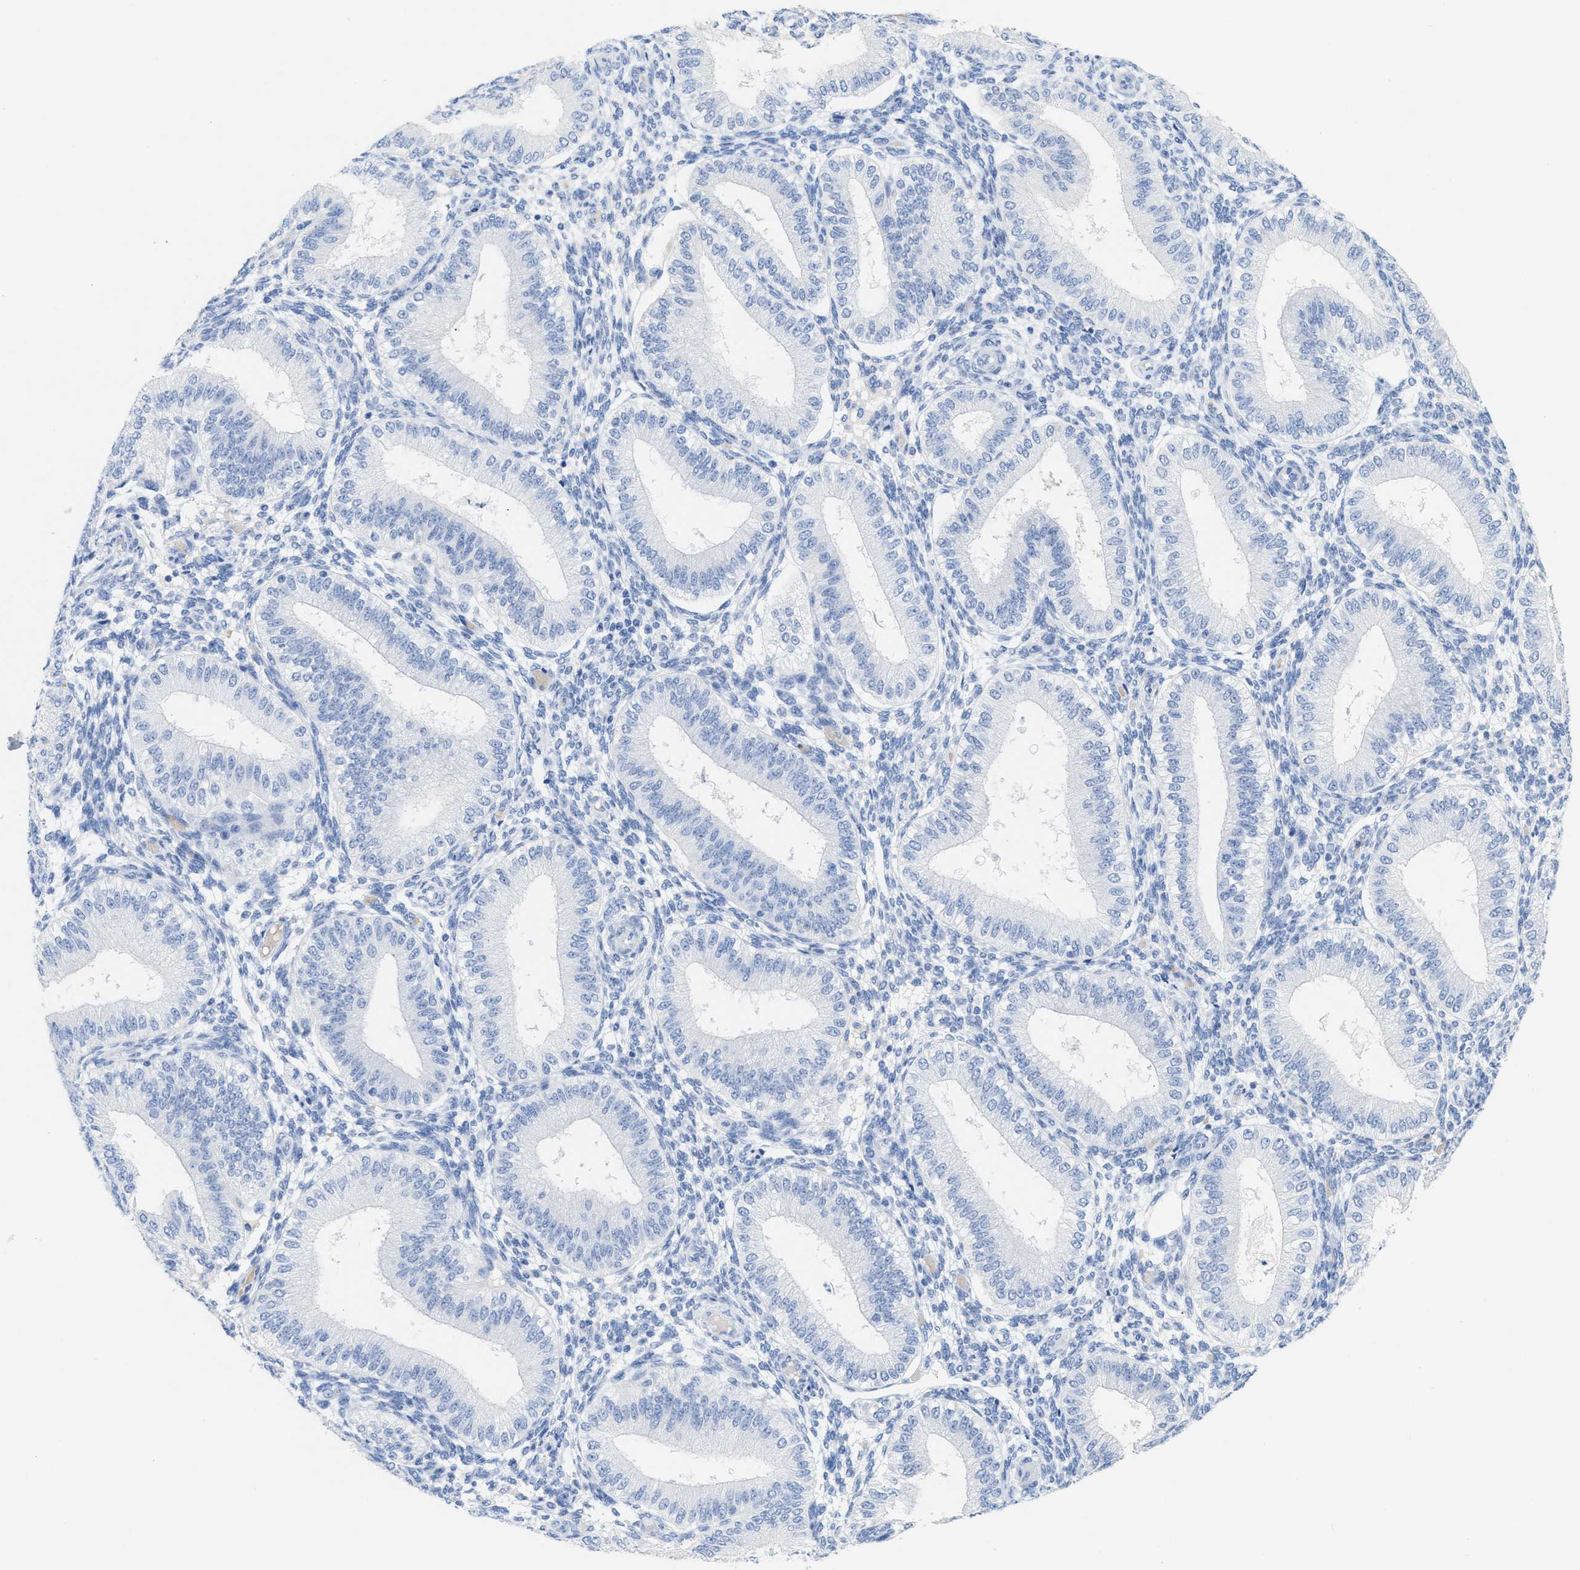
{"staining": {"intensity": "negative", "quantity": "none", "location": "none"}, "tissue": "endometrium", "cell_type": "Cells in endometrial stroma", "image_type": "normal", "snomed": [{"axis": "morphology", "description": "Normal tissue, NOS"}, {"axis": "topography", "description": "Endometrium"}], "caption": "DAB immunohistochemical staining of normal human endometrium demonstrates no significant expression in cells in endometrial stroma. Nuclei are stained in blue.", "gene": "ANKFN1", "patient": {"sex": "female", "age": 39}}